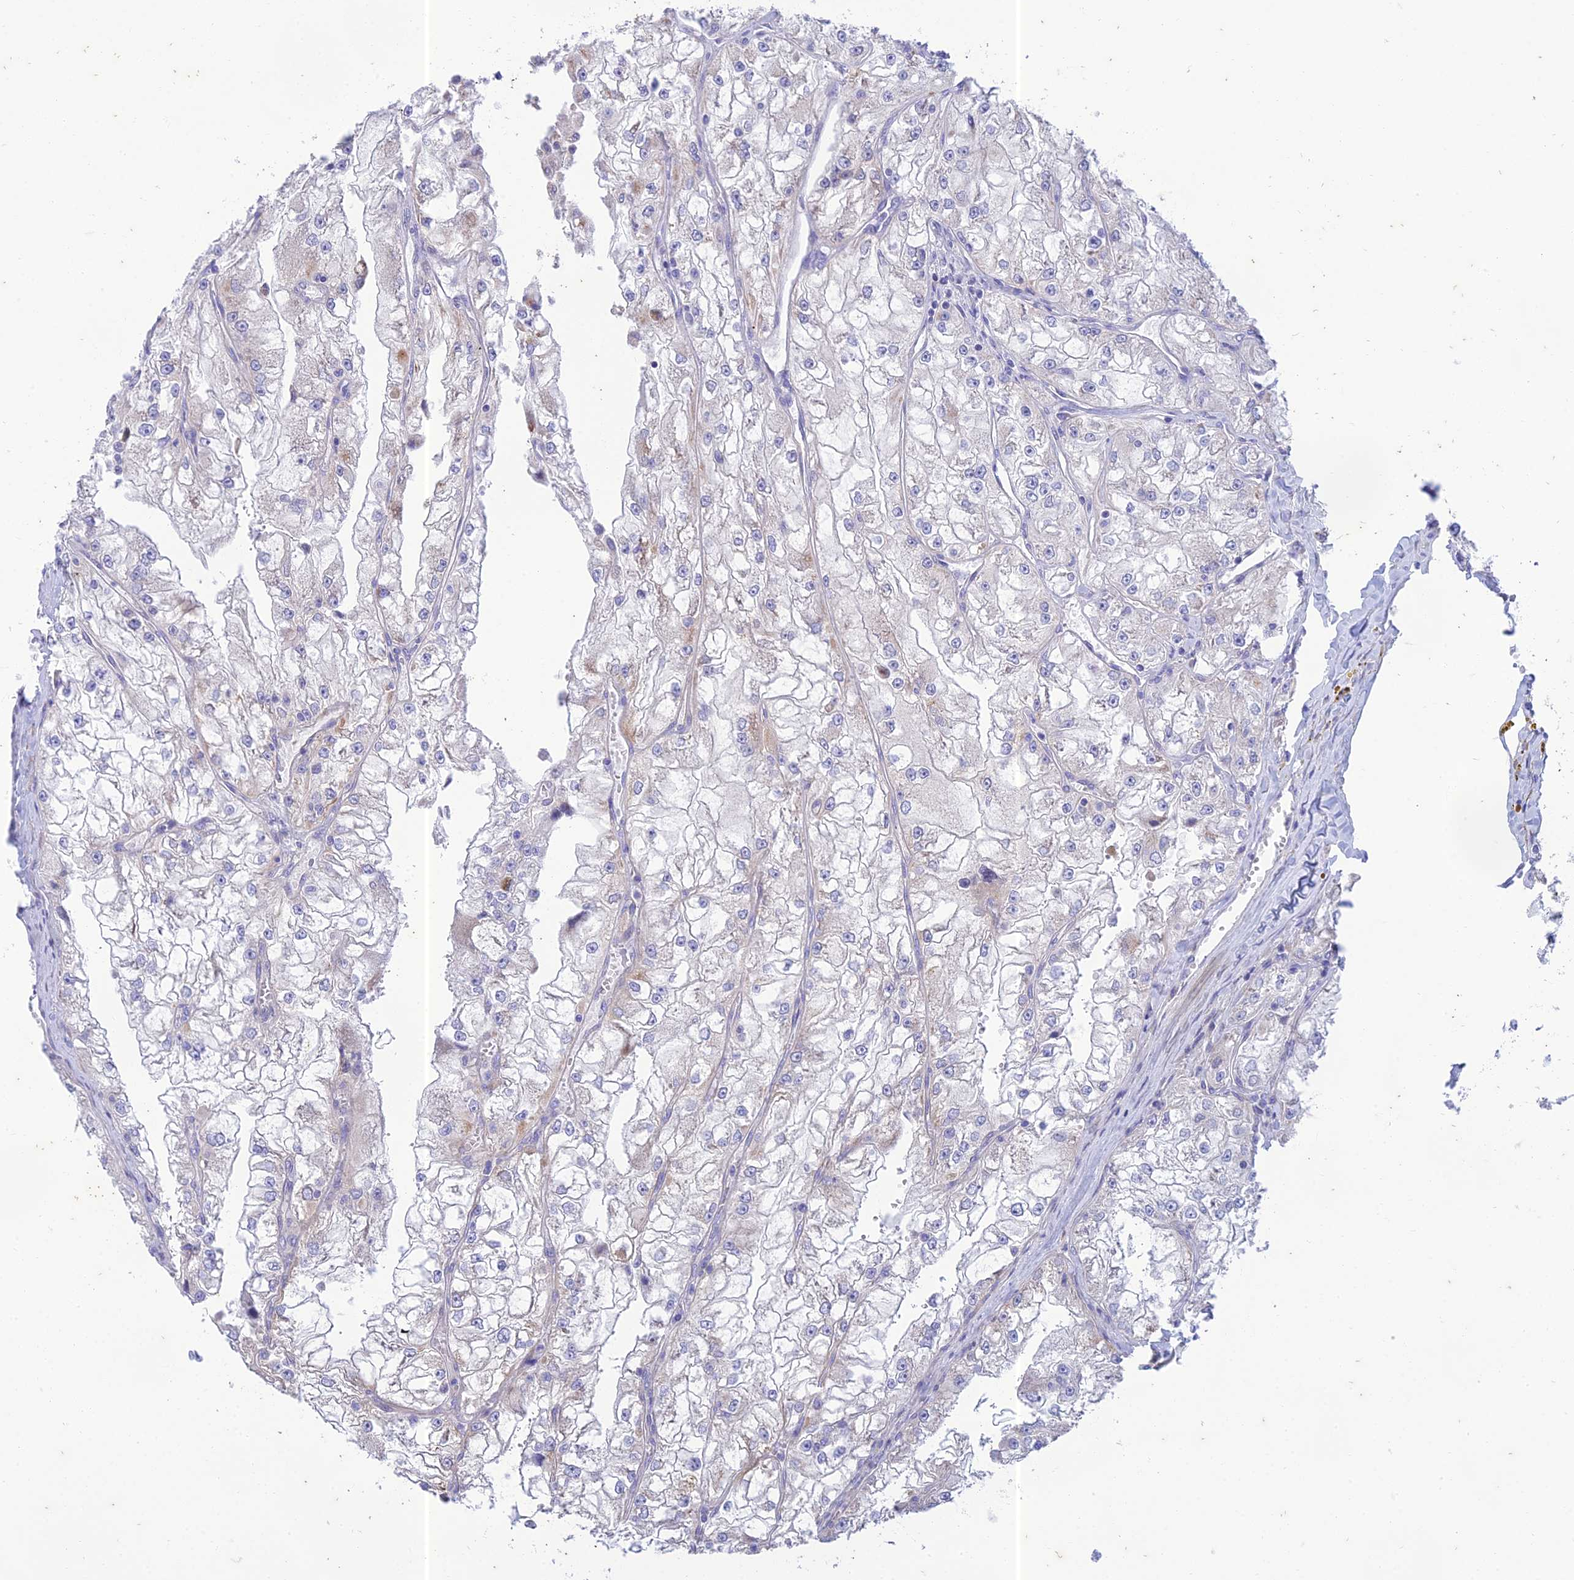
{"staining": {"intensity": "negative", "quantity": "none", "location": "none"}, "tissue": "renal cancer", "cell_type": "Tumor cells", "image_type": "cancer", "snomed": [{"axis": "morphology", "description": "Adenocarcinoma, NOS"}, {"axis": "topography", "description": "Kidney"}], "caption": "Immunohistochemical staining of human renal adenocarcinoma demonstrates no significant positivity in tumor cells. (Immunohistochemistry, brightfield microscopy, high magnification).", "gene": "PTCD2", "patient": {"sex": "female", "age": 72}}